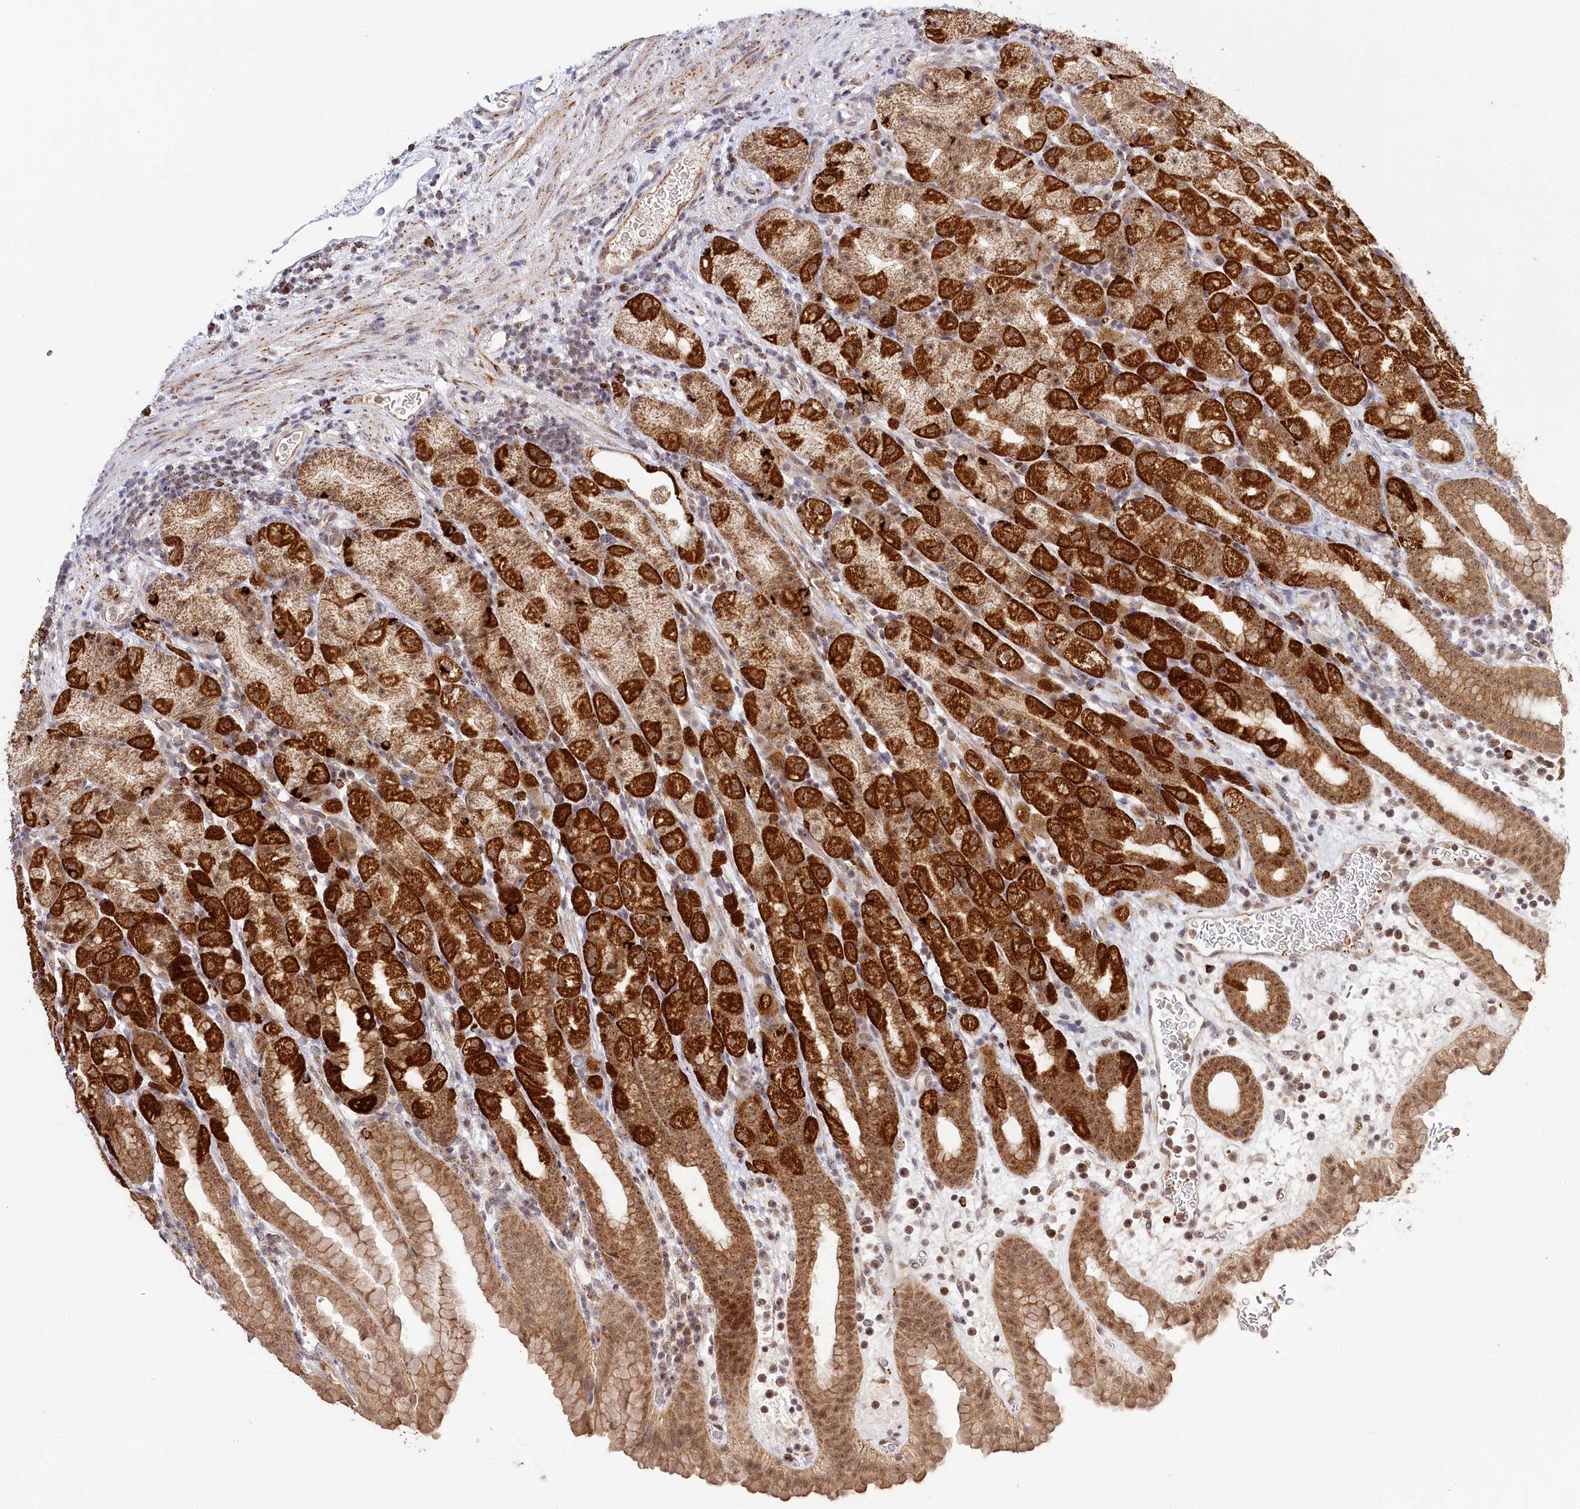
{"staining": {"intensity": "strong", "quantity": ">75%", "location": "cytoplasmic/membranous,nuclear"}, "tissue": "stomach", "cell_type": "Glandular cells", "image_type": "normal", "snomed": [{"axis": "morphology", "description": "Normal tissue, NOS"}, {"axis": "topography", "description": "Stomach, upper"}], "caption": "This histopathology image exhibits immunohistochemistry (IHC) staining of normal human stomach, with high strong cytoplasmic/membranous,nuclear staining in approximately >75% of glandular cells.", "gene": "RTN4IP1", "patient": {"sex": "male", "age": 68}}